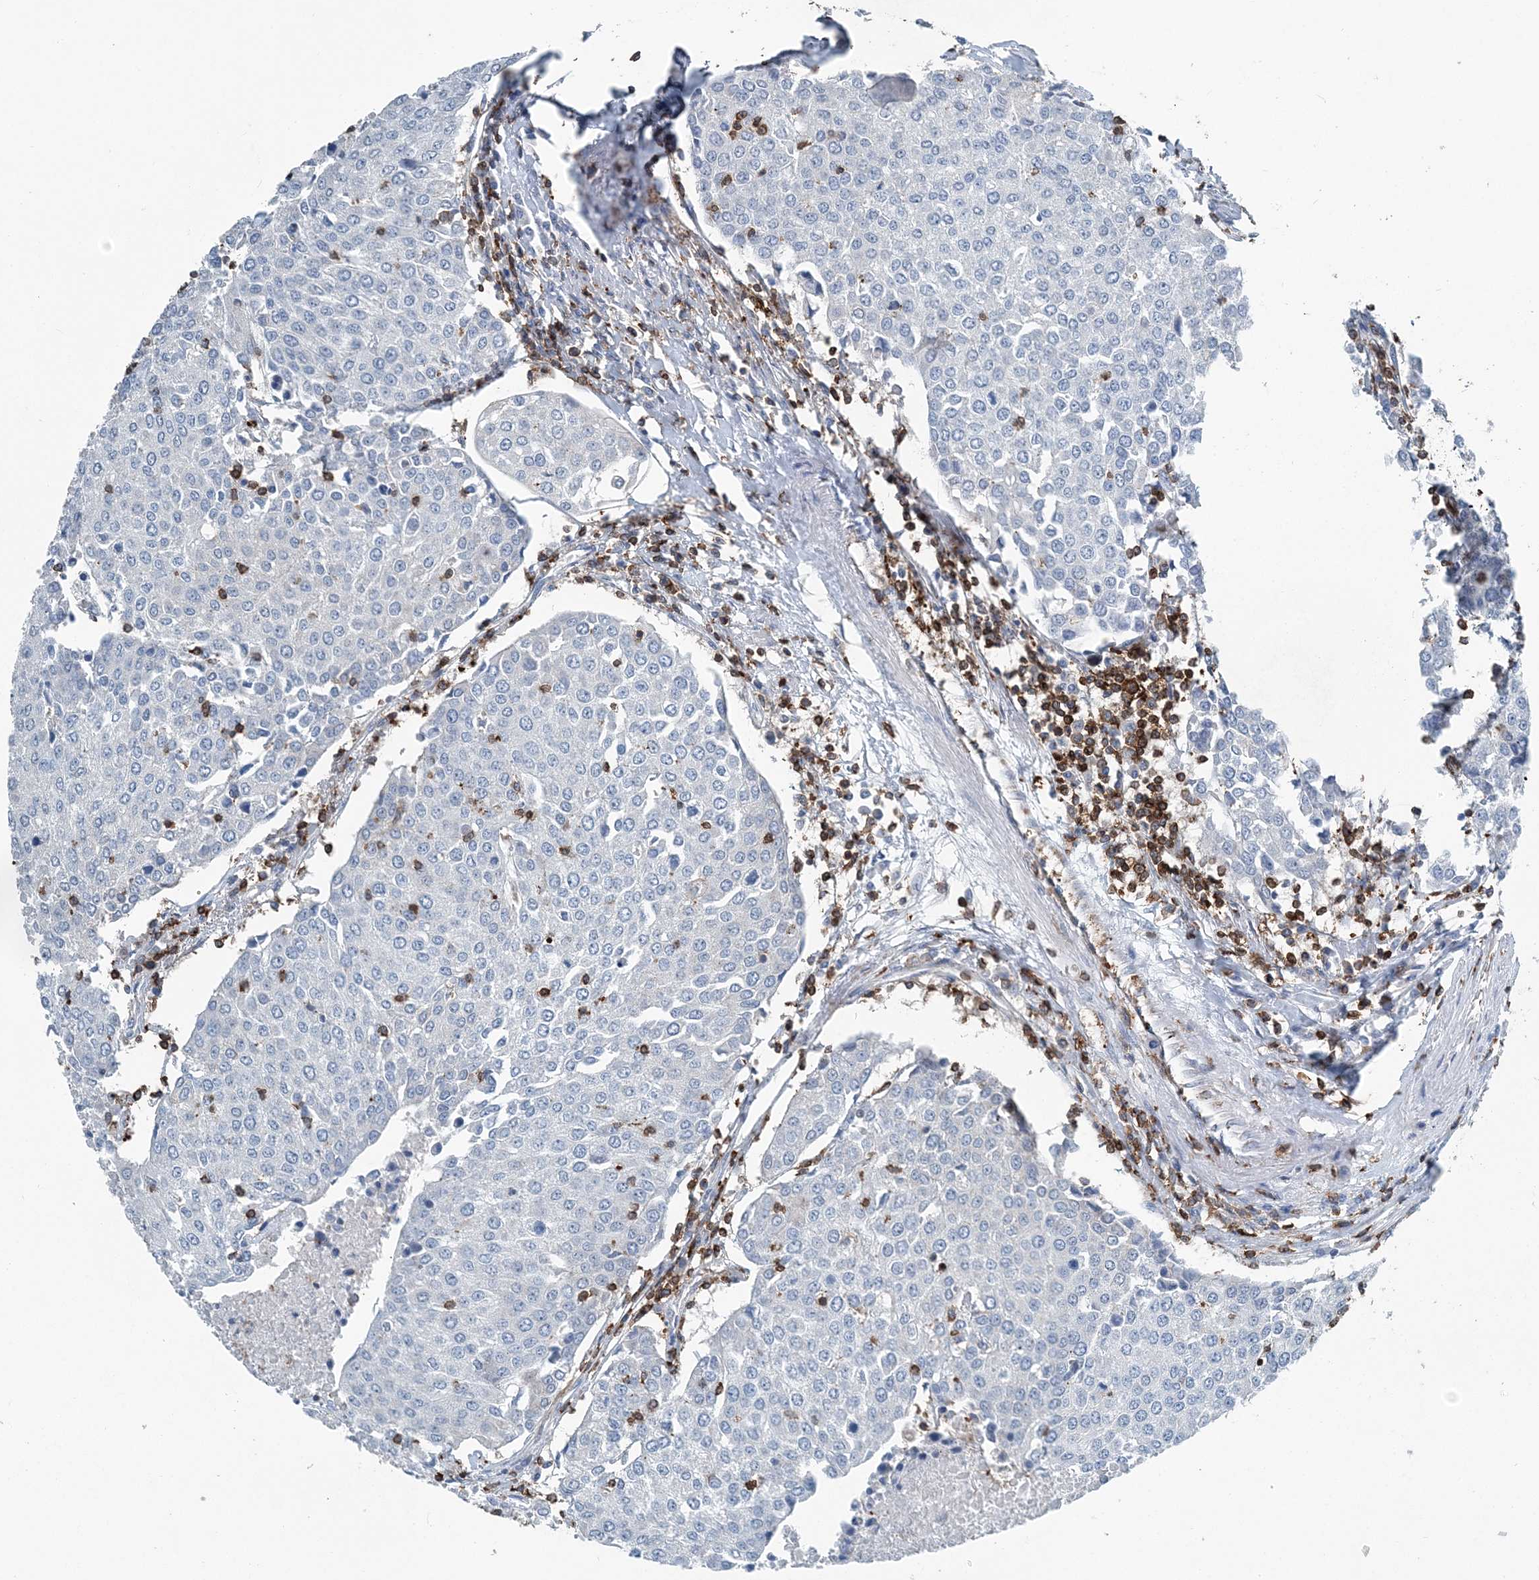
{"staining": {"intensity": "negative", "quantity": "none", "location": "none"}, "tissue": "urothelial cancer", "cell_type": "Tumor cells", "image_type": "cancer", "snomed": [{"axis": "morphology", "description": "Urothelial carcinoma, High grade"}, {"axis": "topography", "description": "Urinary bladder"}], "caption": "High magnification brightfield microscopy of urothelial cancer stained with DAB (brown) and counterstained with hematoxylin (blue): tumor cells show no significant expression.", "gene": "CFL1", "patient": {"sex": "female", "age": 85}}